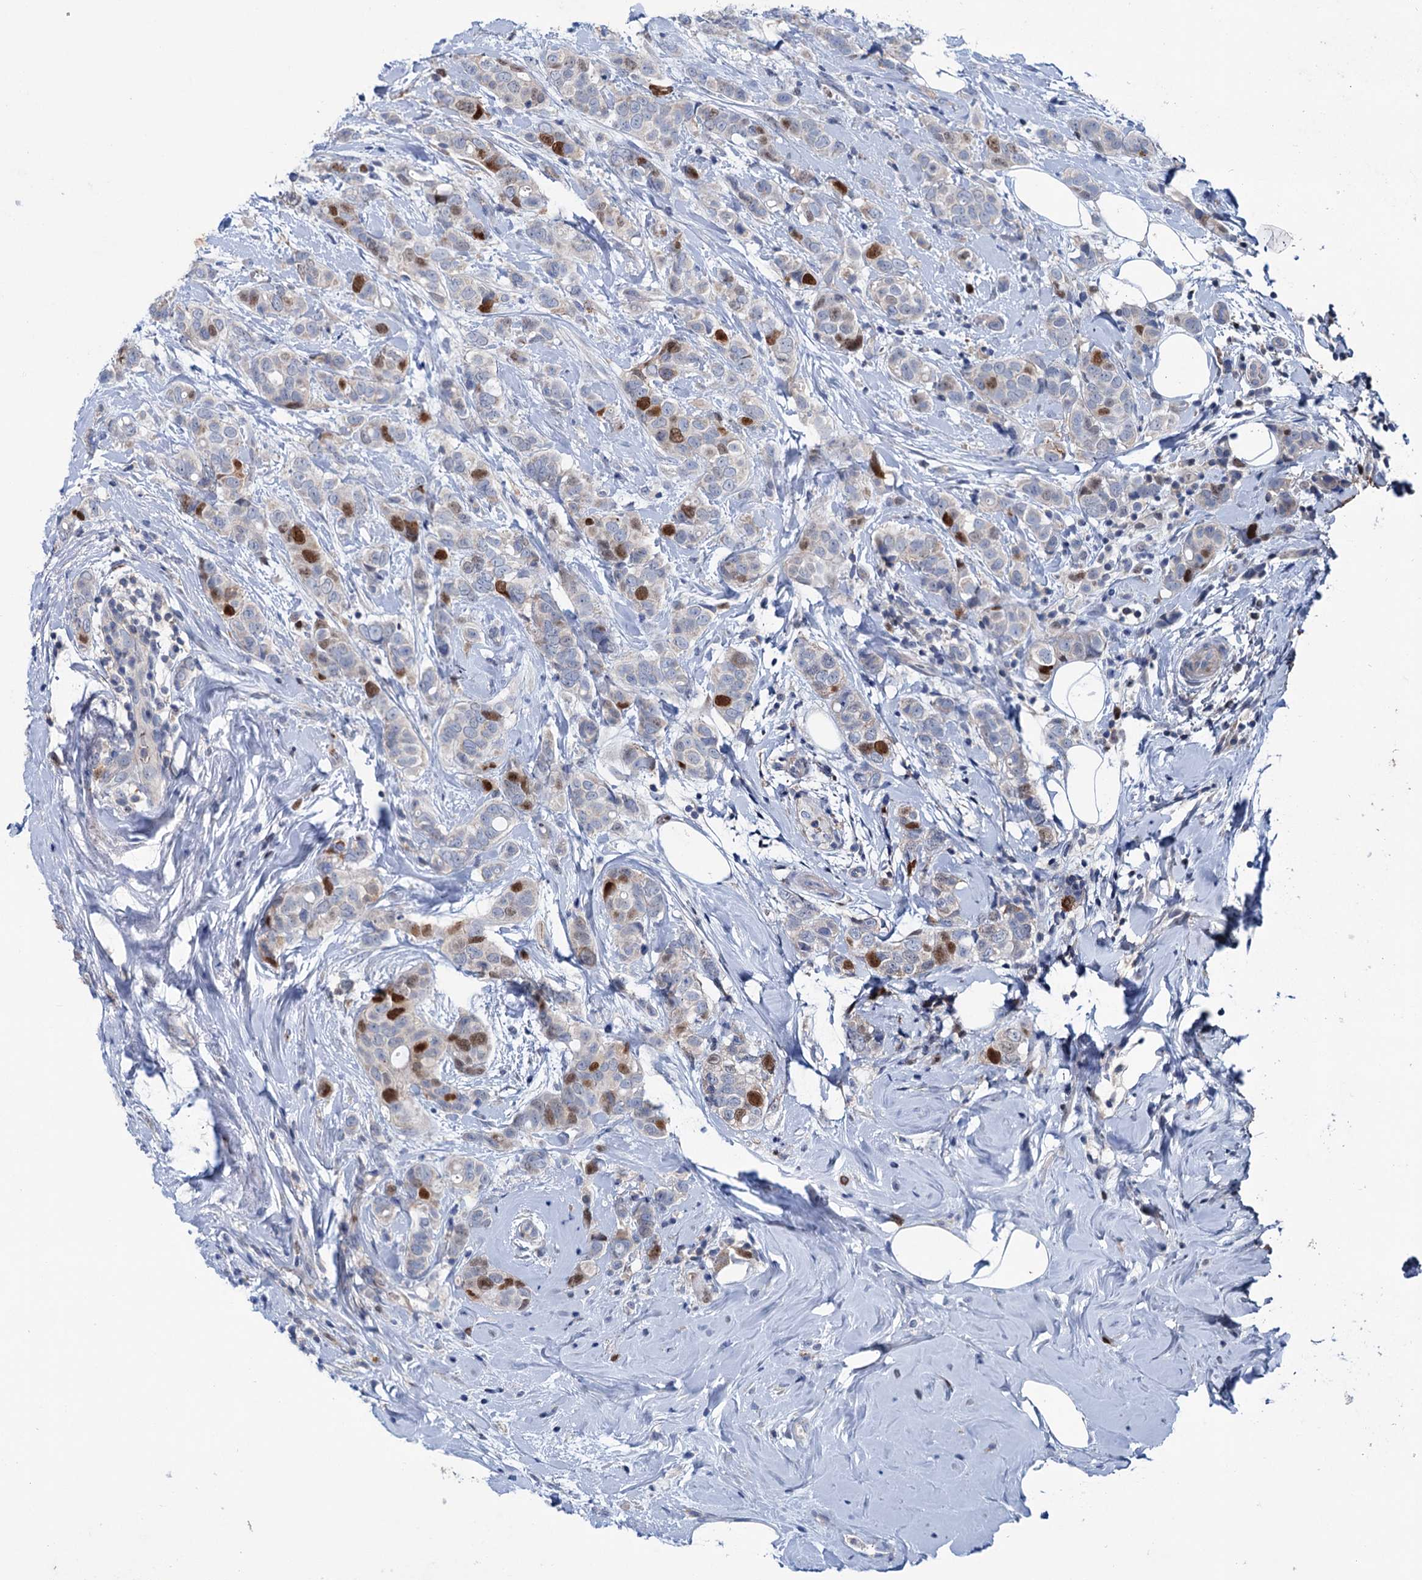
{"staining": {"intensity": "moderate", "quantity": "<25%", "location": "nuclear"}, "tissue": "breast cancer", "cell_type": "Tumor cells", "image_type": "cancer", "snomed": [{"axis": "morphology", "description": "Lobular carcinoma"}, {"axis": "topography", "description": "Breast"}], "caption": "Moderate nuclear protein expression is seen in approximately <25% of tumor cells in breast cancer (lobular carcinoma).", "gene": "FAM111B", "patient": {"sex": "female", "age": 51}}